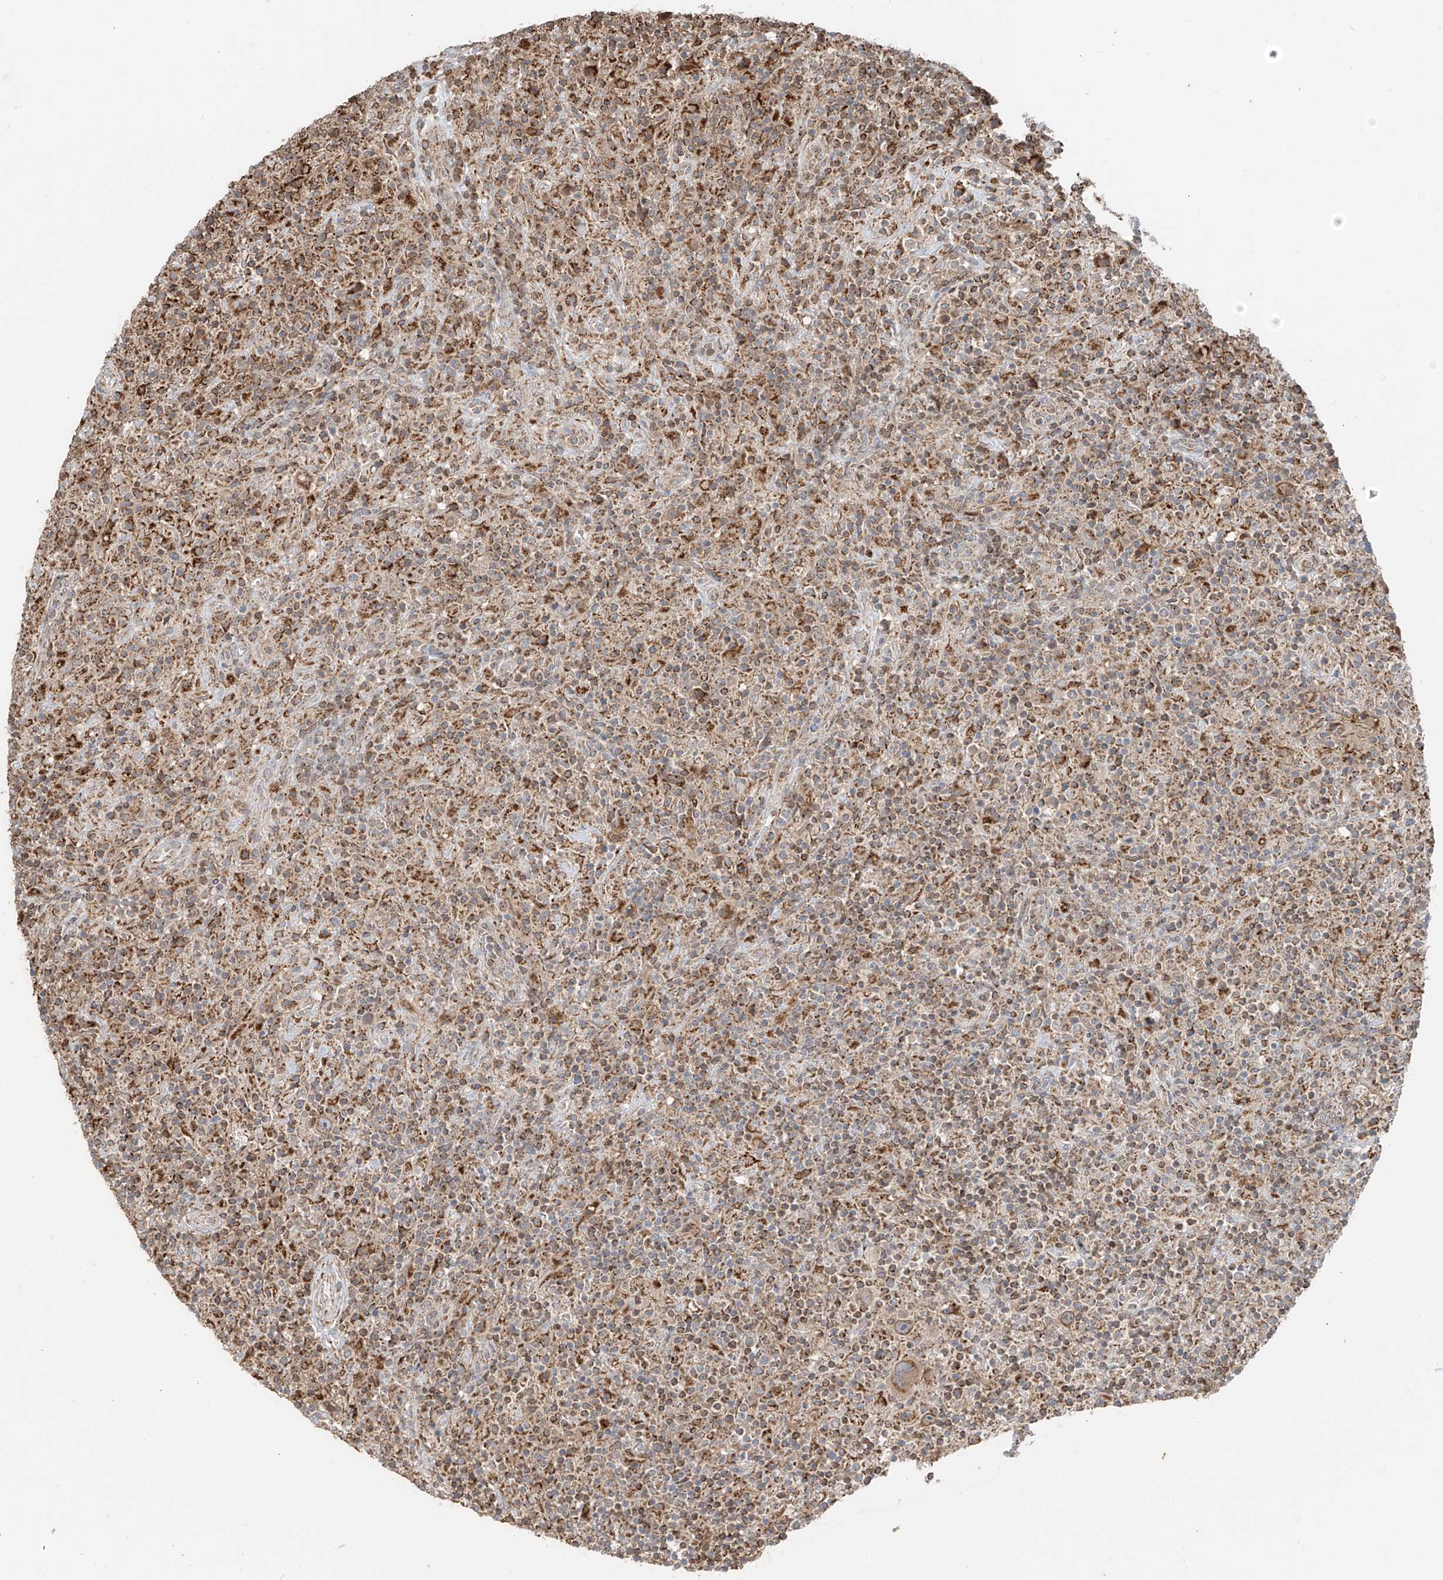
{"staining": {"intensity": "weak", "quantity": ">75%", "location": "cytoplasmic/membranous"}, "tissue": "lymphoma", "cell_type": "Tumor cells", "image_type": "cancer", "snomed": [{"axis": "morphology", "description": "Hodgkin's disease, NOS"}, {"axis": "topography", "description": "Lymph node"}], "caption": "Tumor cells demonstrate weak cytoplasmic/membranous positivity in about >75% of cells in Hodgkin's disease. The protein of interest is shown in brown color, while the nuclei are stained blue.", "gene": "ETHE1", "patient": {"sex": "male", "age": 70}}